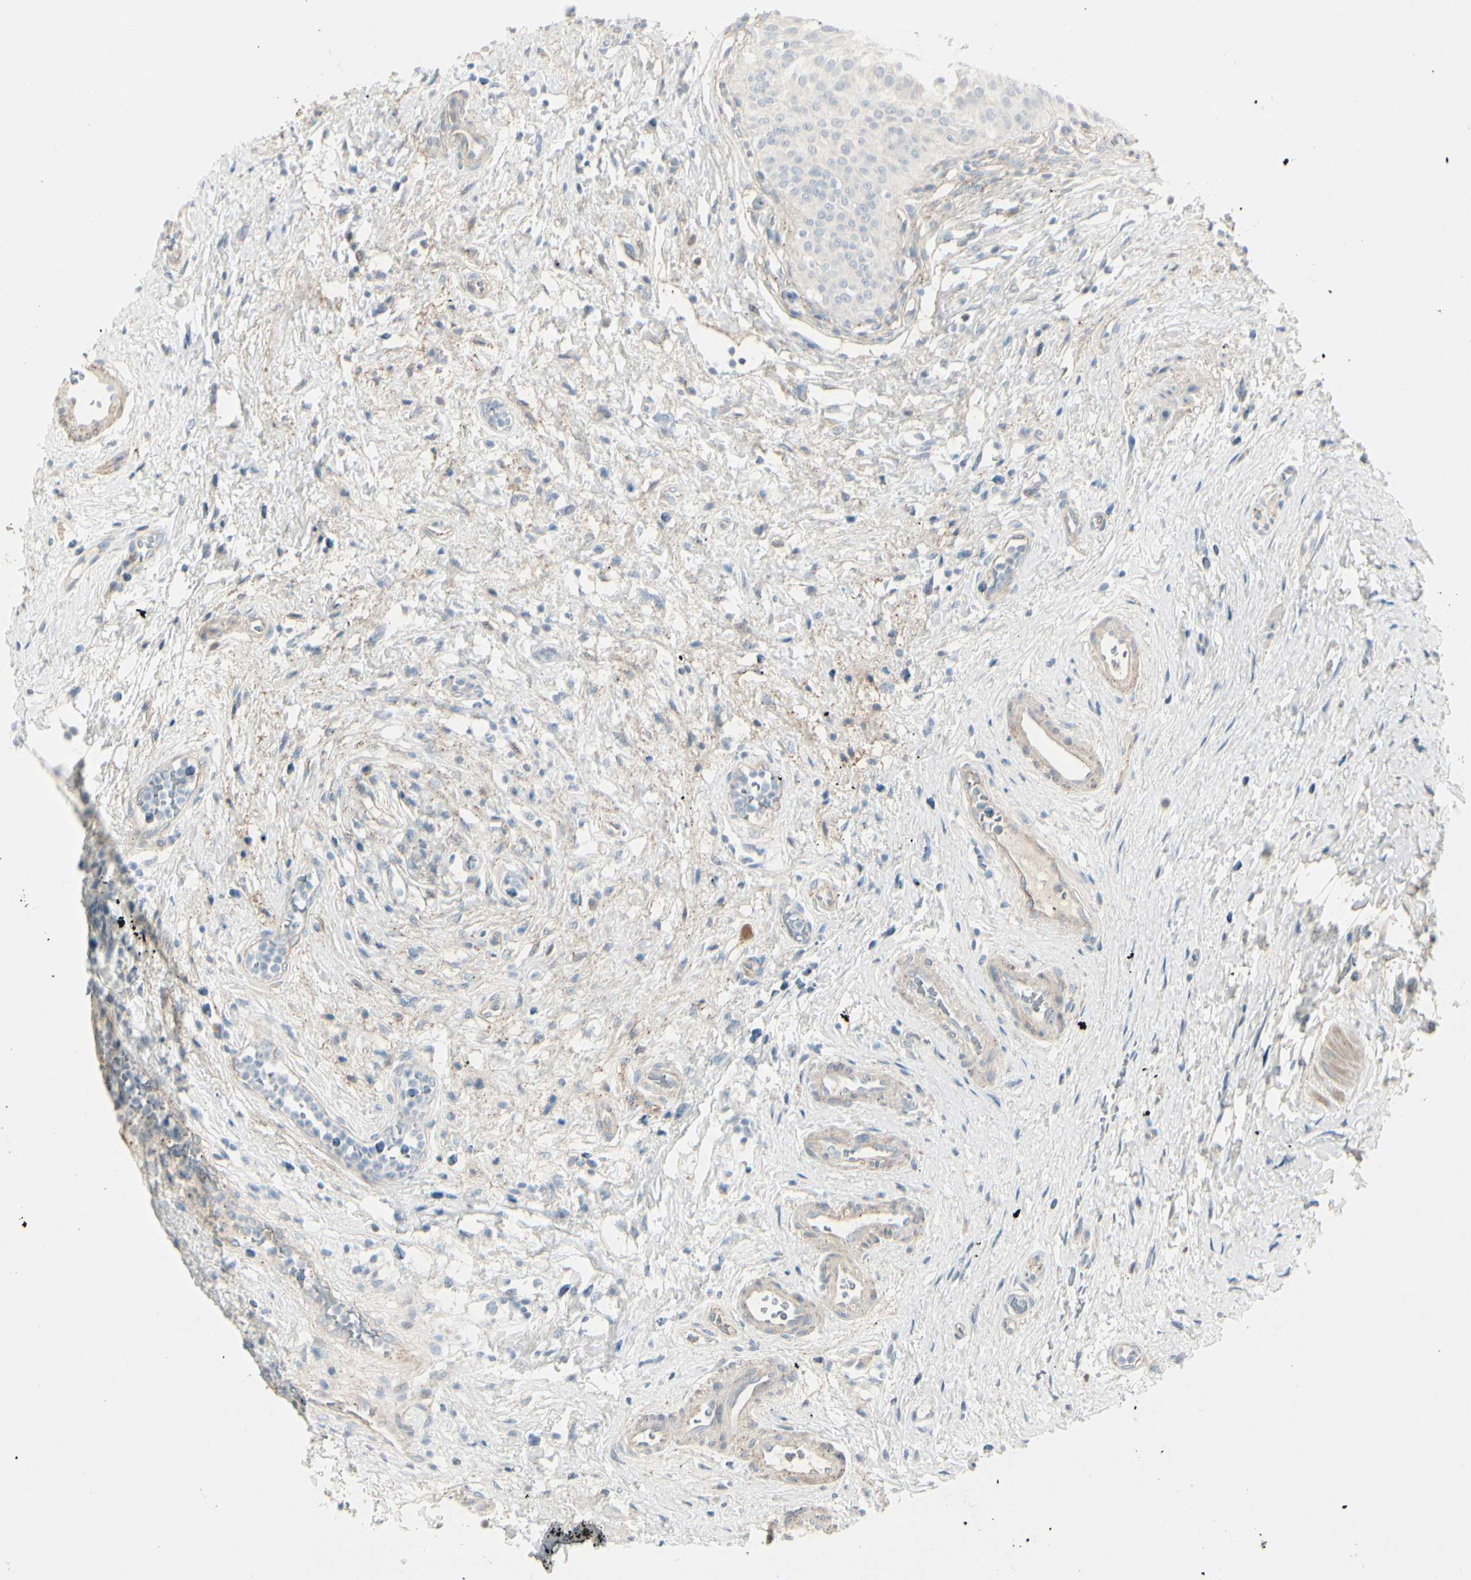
{"staining": {"intensity": "negative", "quantity": "none", "location": "none"}, "tissue": "urinary bladder", "cell_type": "Urothelial cells", "image_type": "normal", "snomed": [{"axis": "morphology", "description": "Normal tissue, NOS"}, {"axis": "morphology", "description": "Urothelial carcinoma, High grade"}, {"axis": "topography", "description": "Urinary bladder"}], "caption": "IHC of benign urinary bladder shows no positivity in urothelial cells.", "gene": "CACNA2D1", "patient": {"sex": "male", "age": 46}}